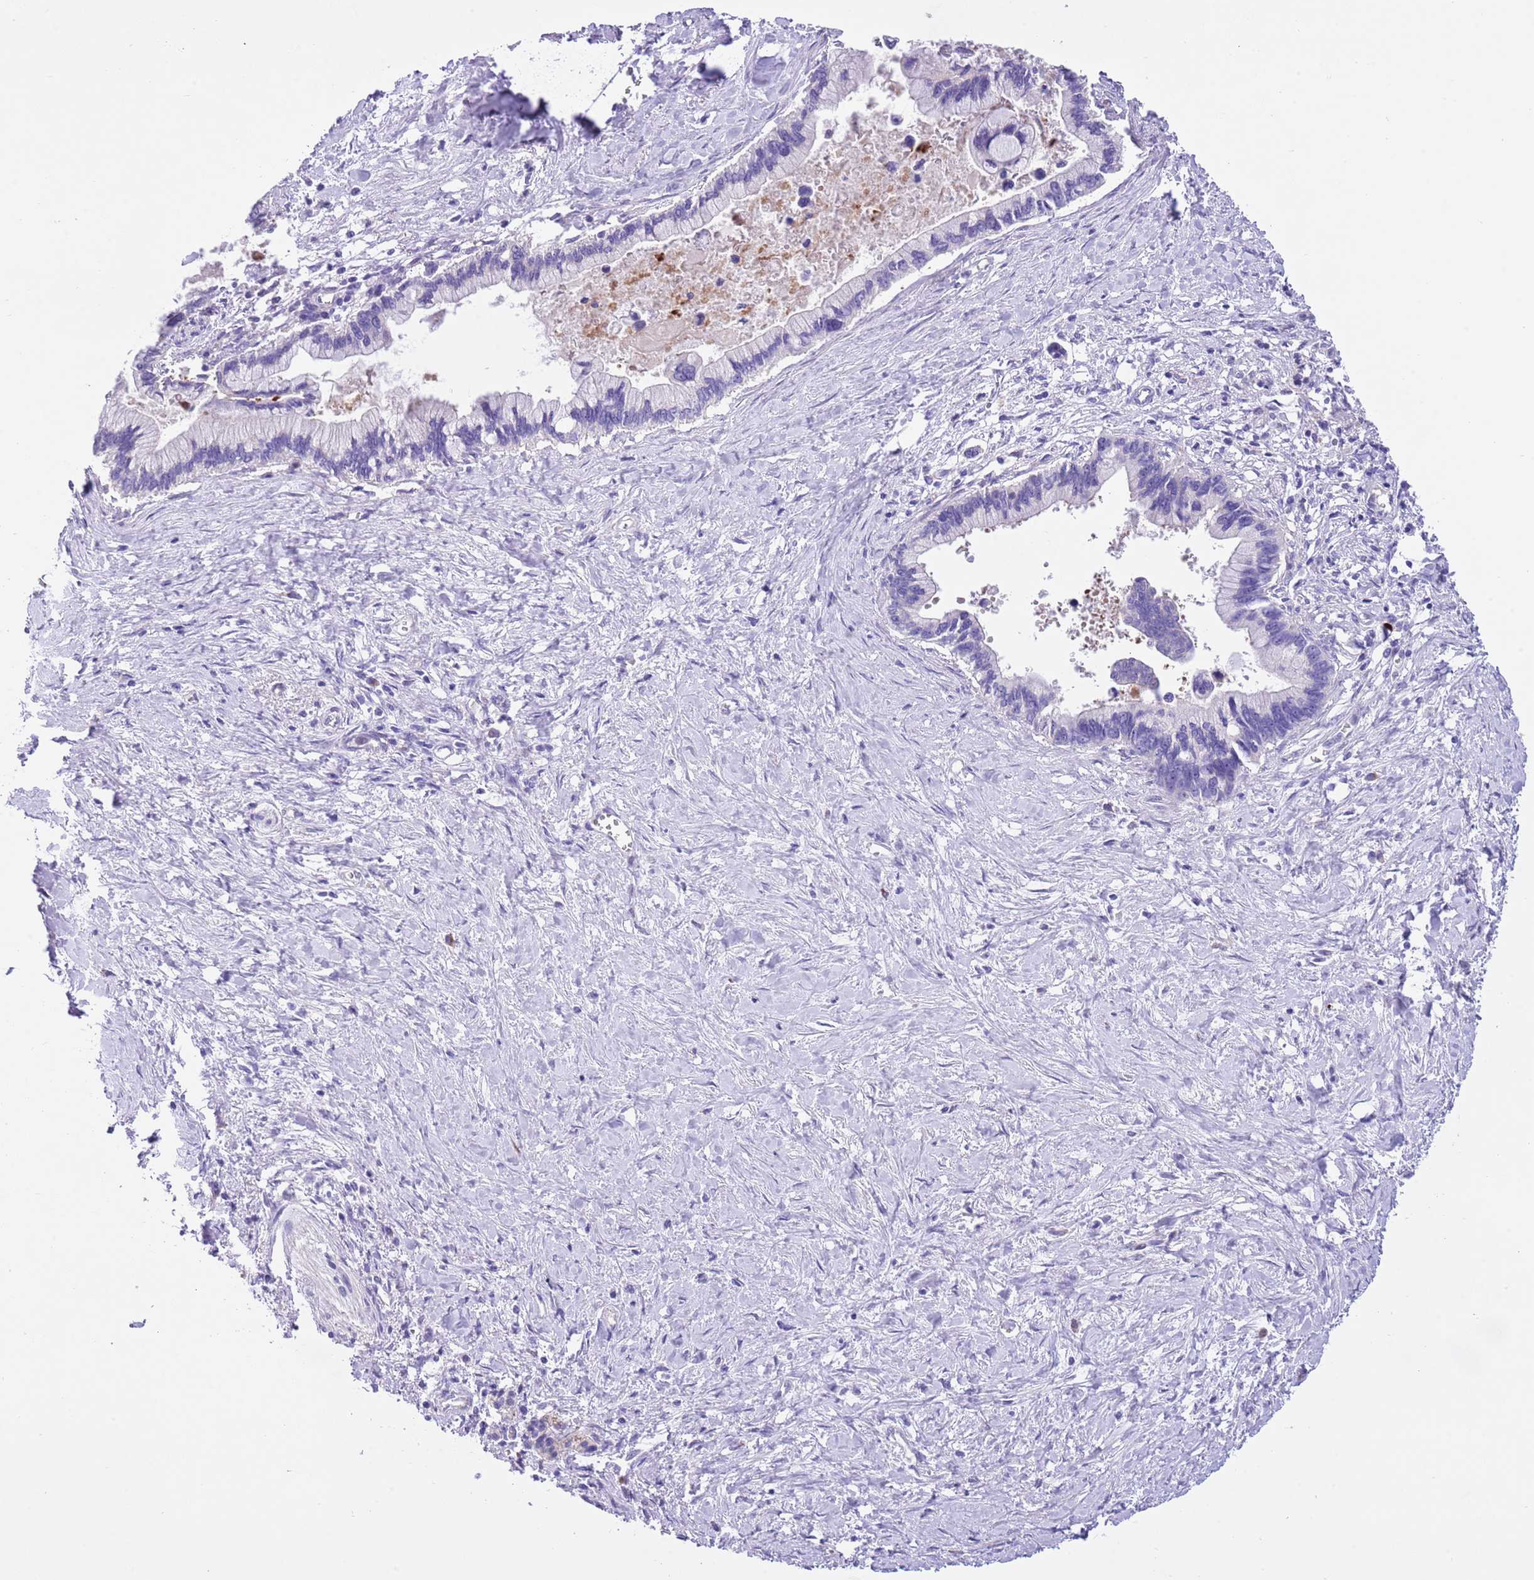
{"staining": {"intensity": "negative", "quantity": "none", "location": "none"}, "tissue": "pancreatic cancer", "cell_type": "Tumor cells", "image_type": "cancer", "snomed": [{"axis": "morphology", "description": "Adenocarcinoma, NOS"}, {"axis": "topography", "description": "Pancreas"}], "caption": "The photomicrograph displays no staining of tumor cells in pancreatic adenocarcinoma.", "gene": "CLEC2A", "patient": {"sex": "female", "age": 83}}